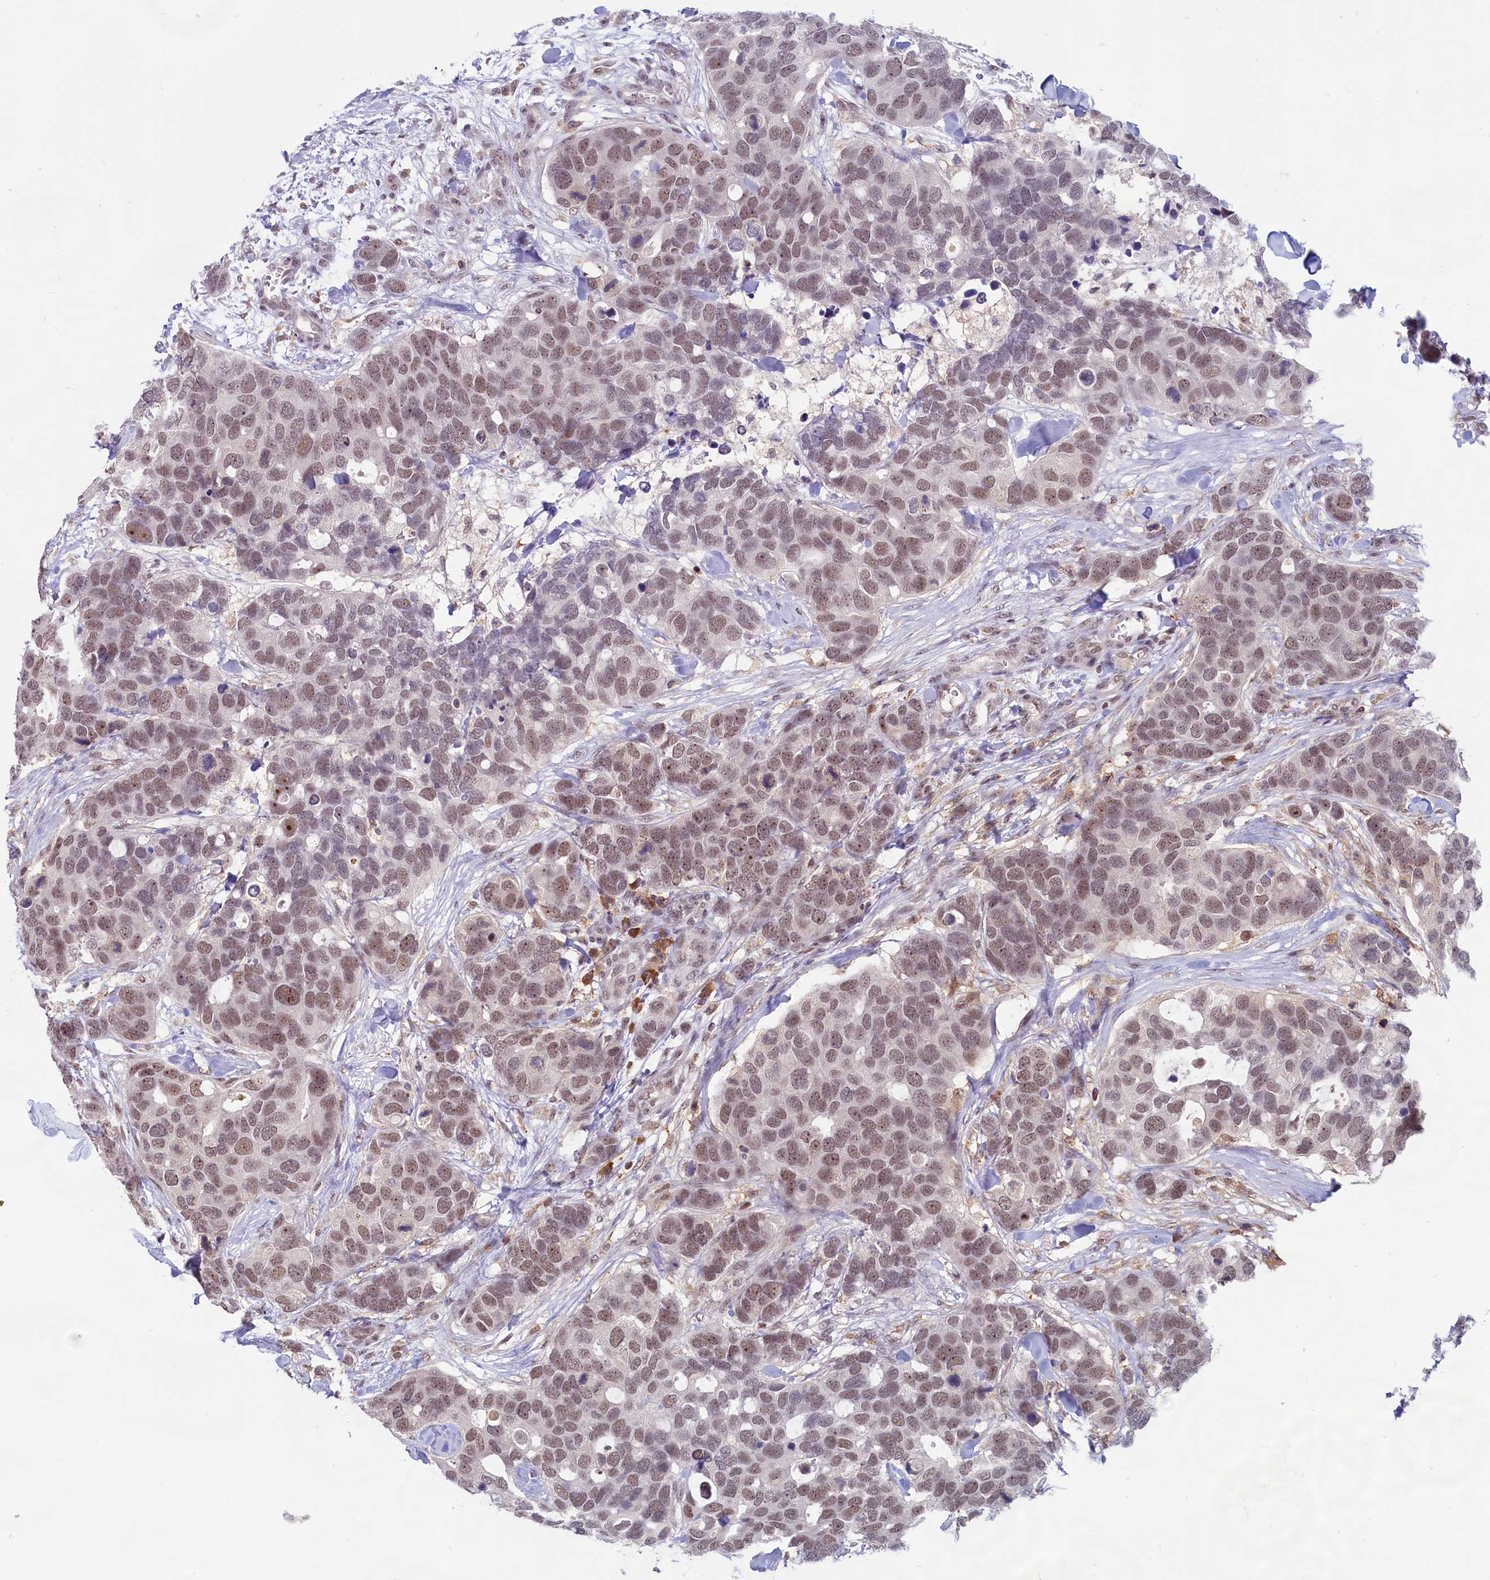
{"staining": {"intensity": "moderate", "quantity": ">75%", "location": "nuclear"}, "tissue": "breast cancer", "cell_type": "Tumor cells", "image_type": "cancer", "snomed": [{"axis": "morphology", "description": "Duct carcinoma"}, {"axis": "topography", "description": "Breast"}], "caption": "High-magnification brightfield microscopy of breast infiltrating ductal carcinoma stained with DAB (3,3'-diaminobenzidine) (brown) and counterstained with hematoxylin (blue). tumor cells exhibit moderate nuclear staining is appreciated in approximately>75% of cells. (brown staining indicates protein expression, while blue staining denotes nuclei).", "gene": "C1D", "patient": {"sex": "female", "age": 83}}